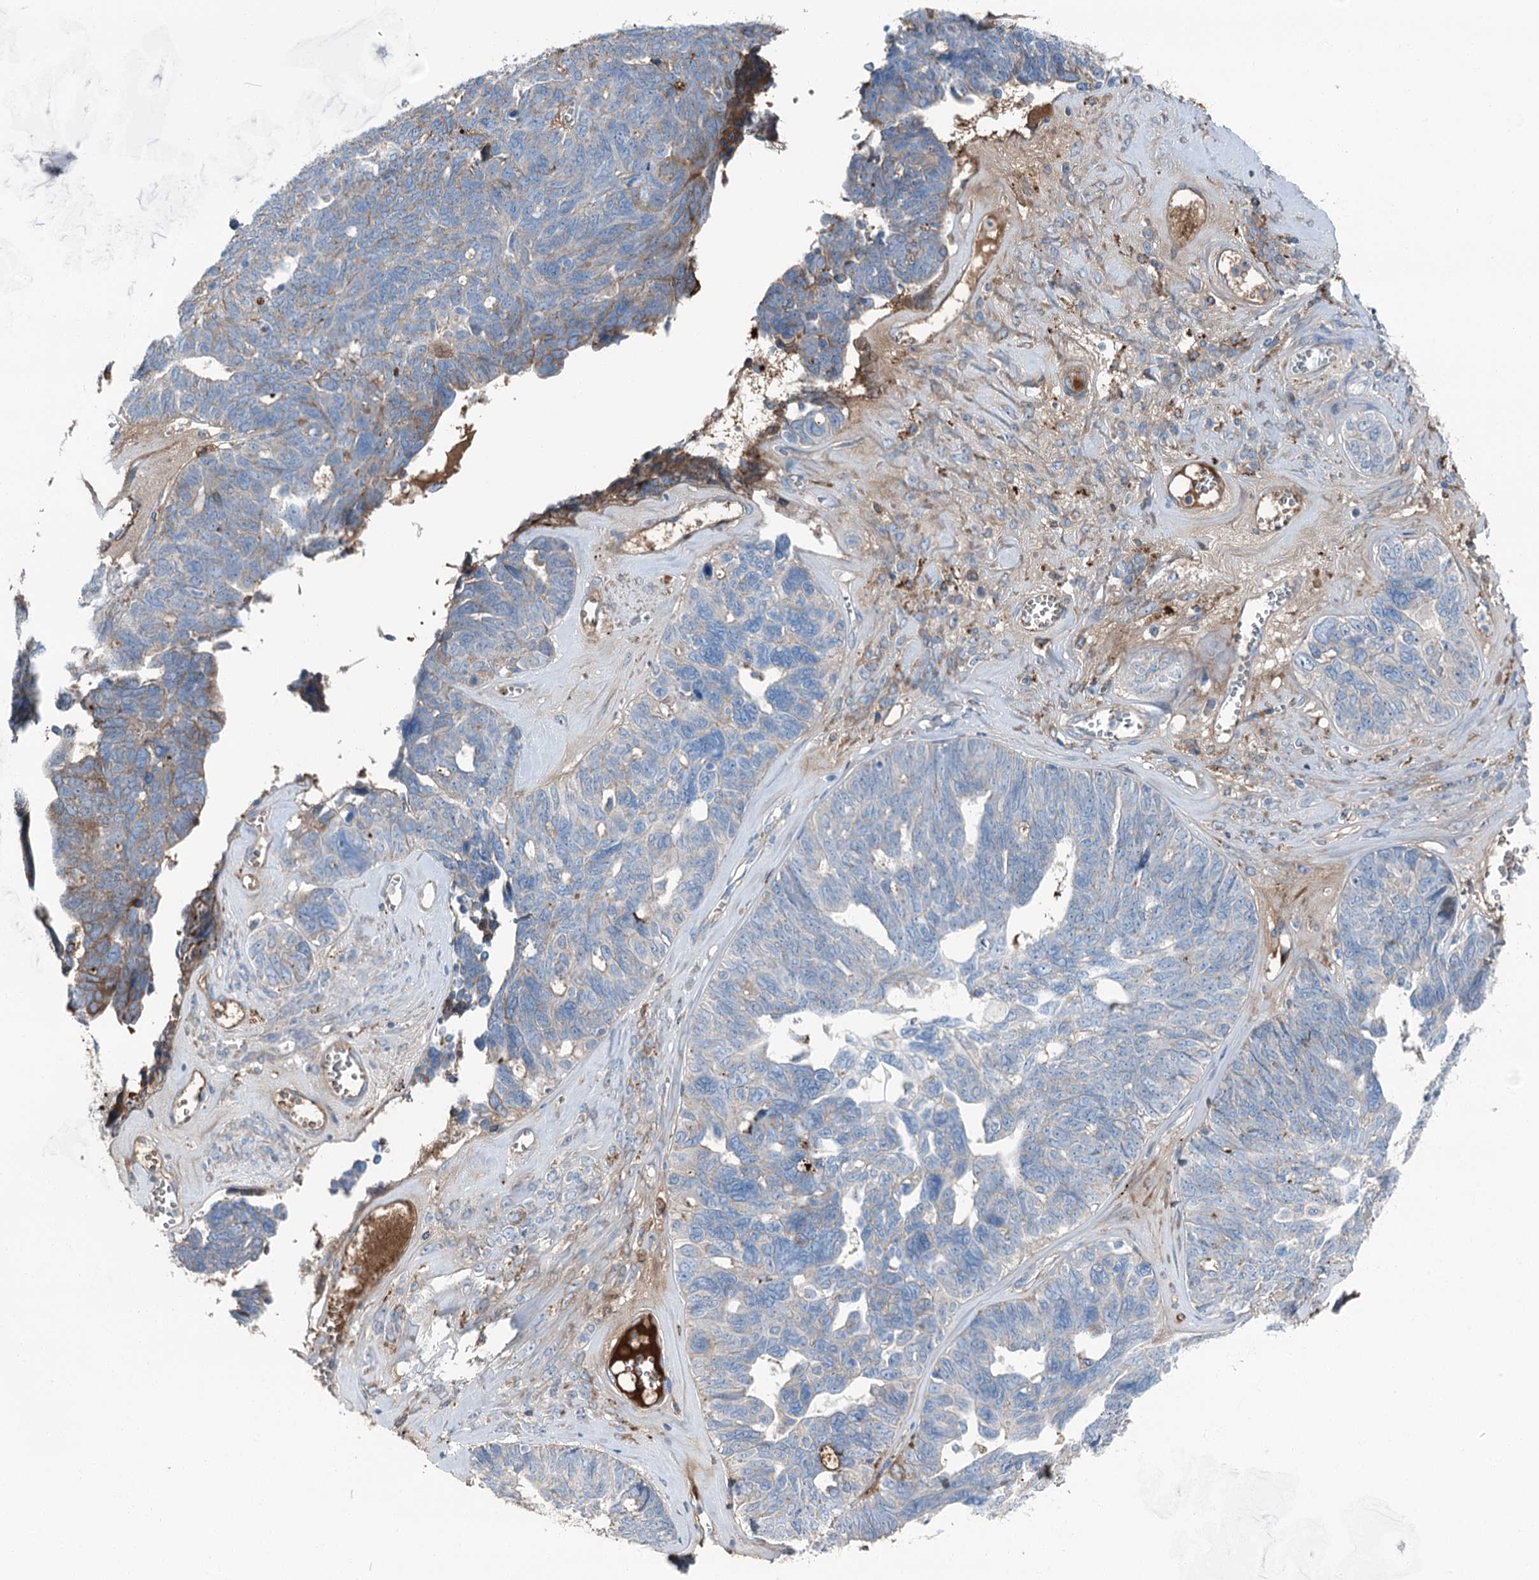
{"staining": {"intensity": "weak", "quantity": "<25%", "location": "cytoplasmic/membranous"}, "tissue": "ovarian cancer", "cell_type": "Tumor cells", "image_type": "cancer", "snomed": [{"axis": "morphology", "description": "Cystadenocarcinoma, serous, NOS"}, {"axis": "topography", "description": "Ovary"}], "caption": "IHC of human ovarian serous cystadenocarcinoma reveals no staining in tumor cells.", "gene": "AXL", "patient": {"sex": "female", "age": 79}}